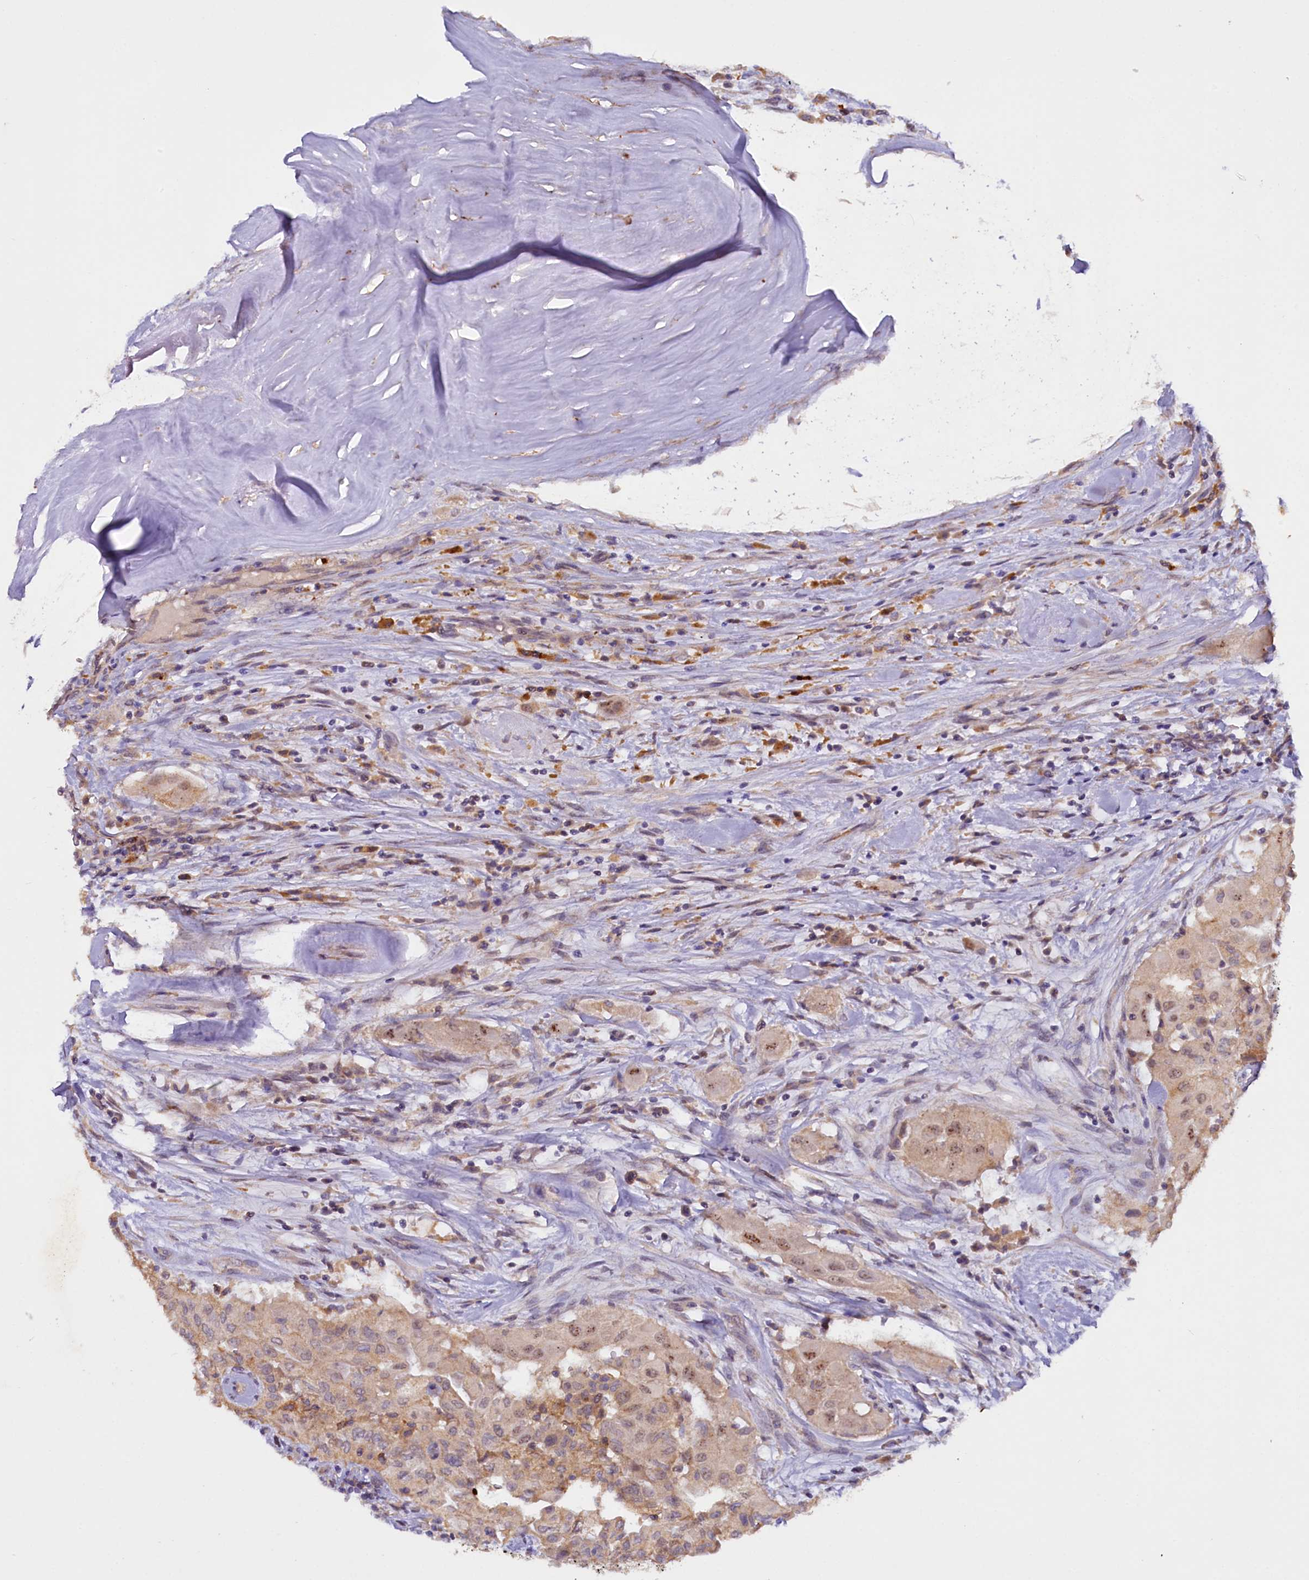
{"staining": {"intensity": "weak", "quantity": "<25%", "location": "nuclear"}, "tissue": "thyroid cancer", "cell_type": "Tumor cells", "image_type": "cancer", "snomed": [{"axis": "morphology", "description": "Papillary adenocarcinoma, NOS"}, {"axis": "topography", "description": "Thyroid gland"}], "caption": "Tumor cells show no significant expression in thyroid cancer (papillary adenocarcinoma).", "gene": "ETFBKMT", "patient": {"sex": "female", "age": 59}}